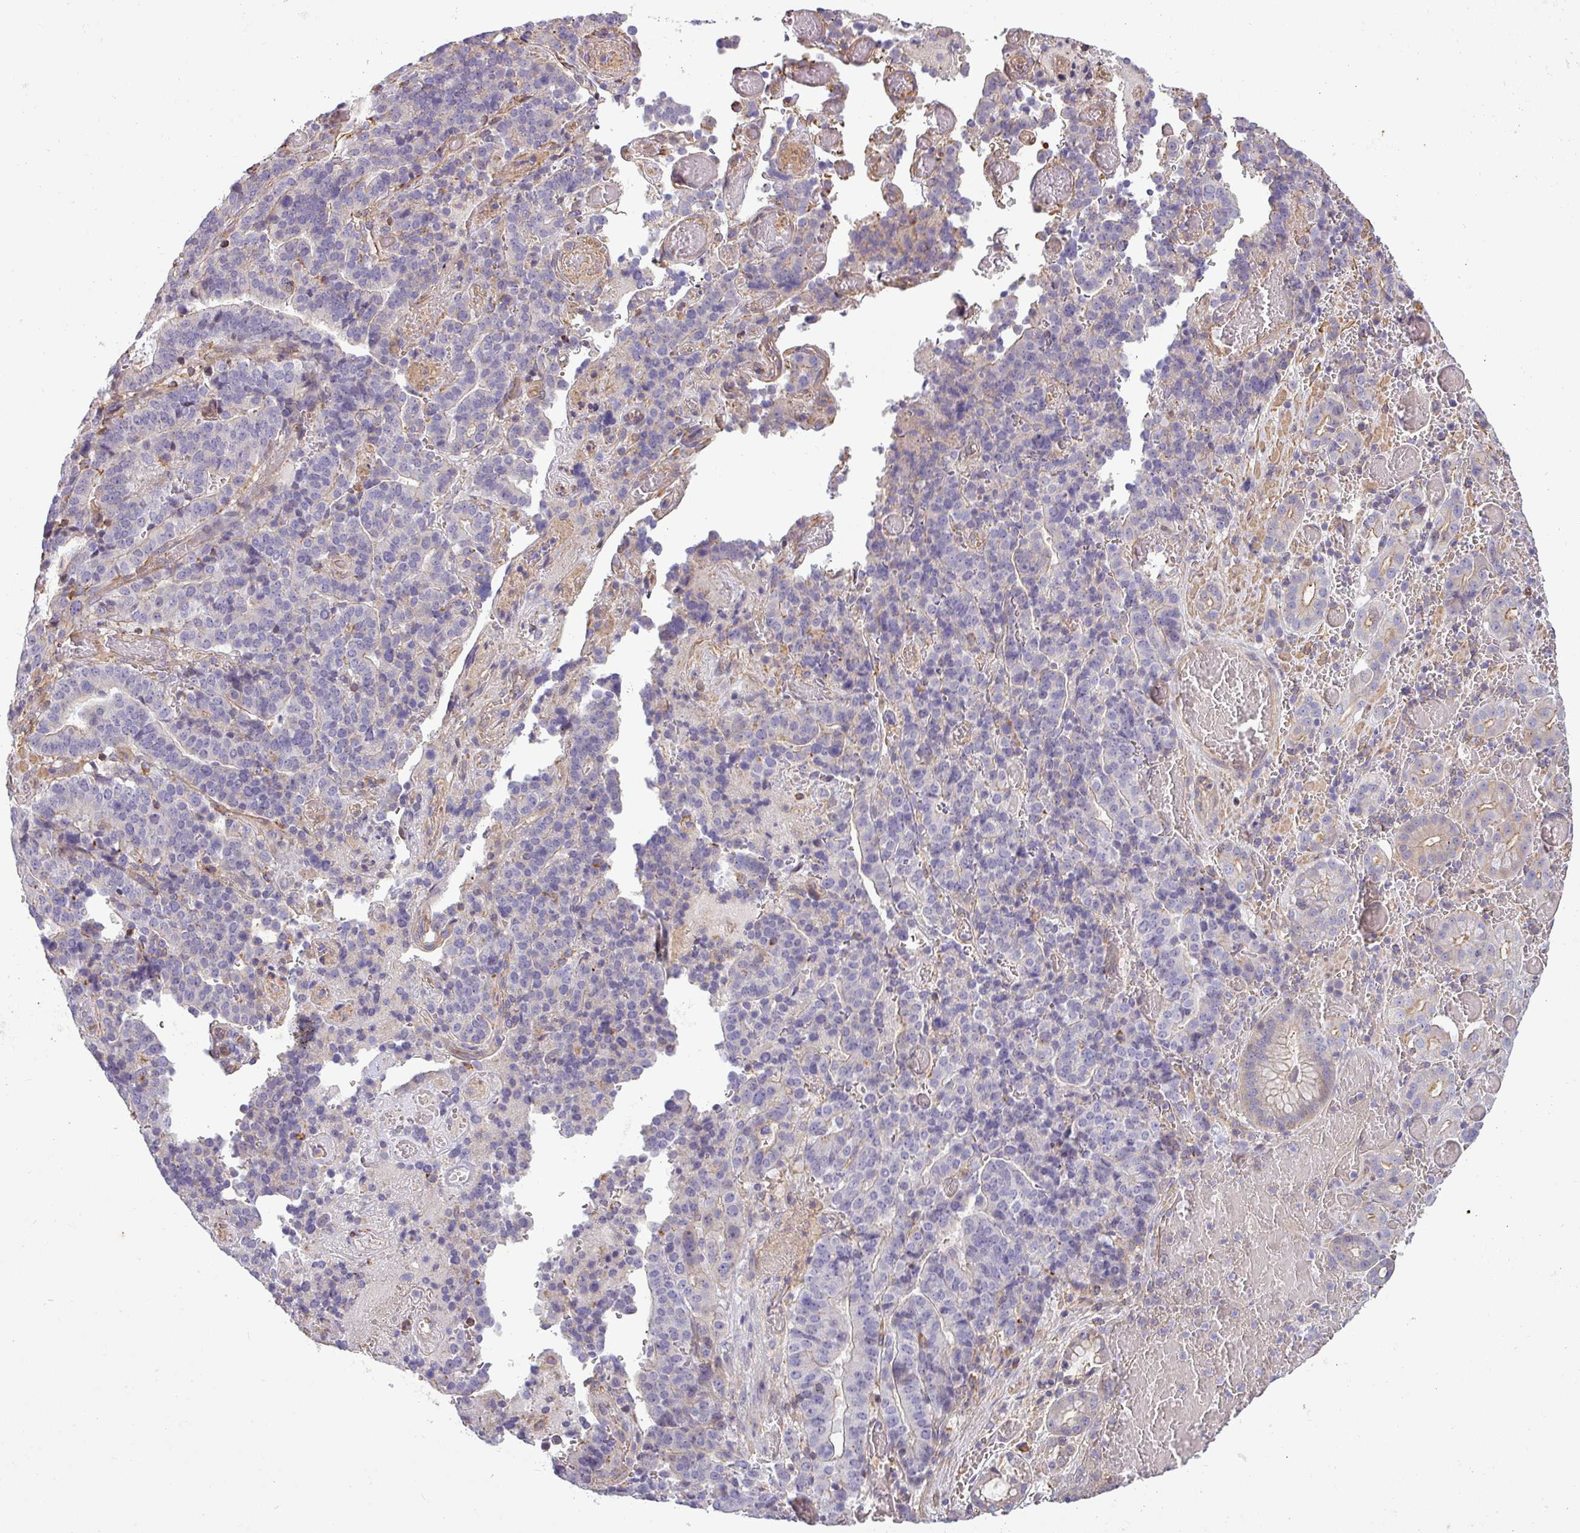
{"staining": {"intensity": "negative", "quantity": "none", "location": "none"}, "tissue": "stomach cancer", "cell_type": "Tumor cells", "image_type": "cancer", "snomed": [{"axis": "morphology", "description": "Adenocarcinoma, NOS"}, {"axis": "topography", "description": "Stomach"}], "caption": "High magnification brightfield microscopy of stomach adenocarcinoma stained with DAB (3,3'-diaminobenzidine) (brown) and counterstained with hematoxylin (blue): tumor cells show no significant positivity. Nuclei are stained in blue.", "gene": "ZNF835", "patient": {"sex": "male", "age": 48}}